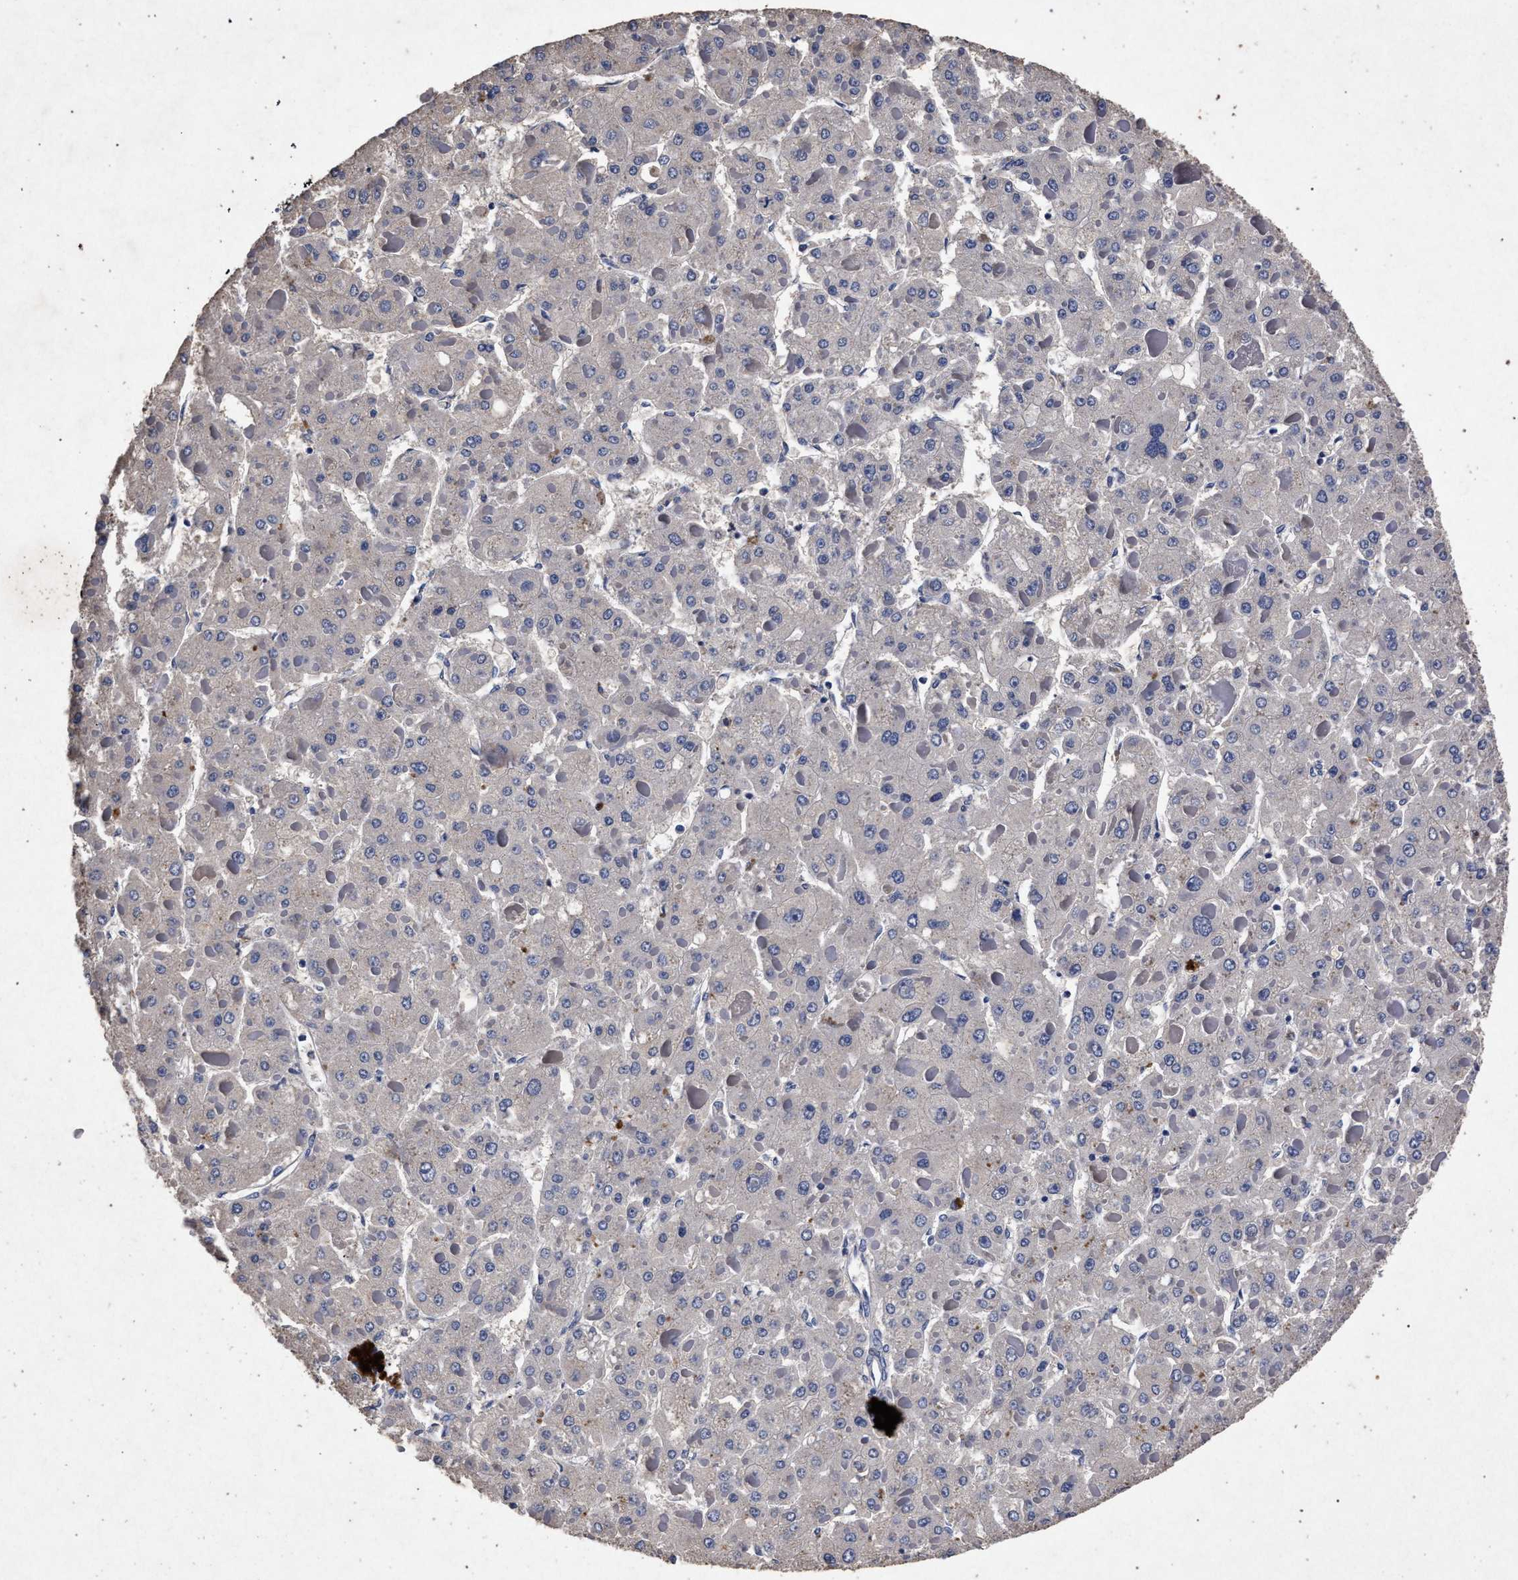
{"staining": {"intensity": "negative", "quantity": "none", "location": "none"}, "tissue": "liver cancer", "cell_type": "Tumor cells", "image_type": "cancer", "snomed": [{"axis": "morphology", "description": "Carcinoma, Hepatocellular, NOS"}, {"axis": "topography", "description": "Liver"}], "caption": "Tumor cells show no significant protein positivity in hepatocellular carcinoma (liver).", "gene": "ATP1A2", "patient": {"sex": "female", "age": 73}}